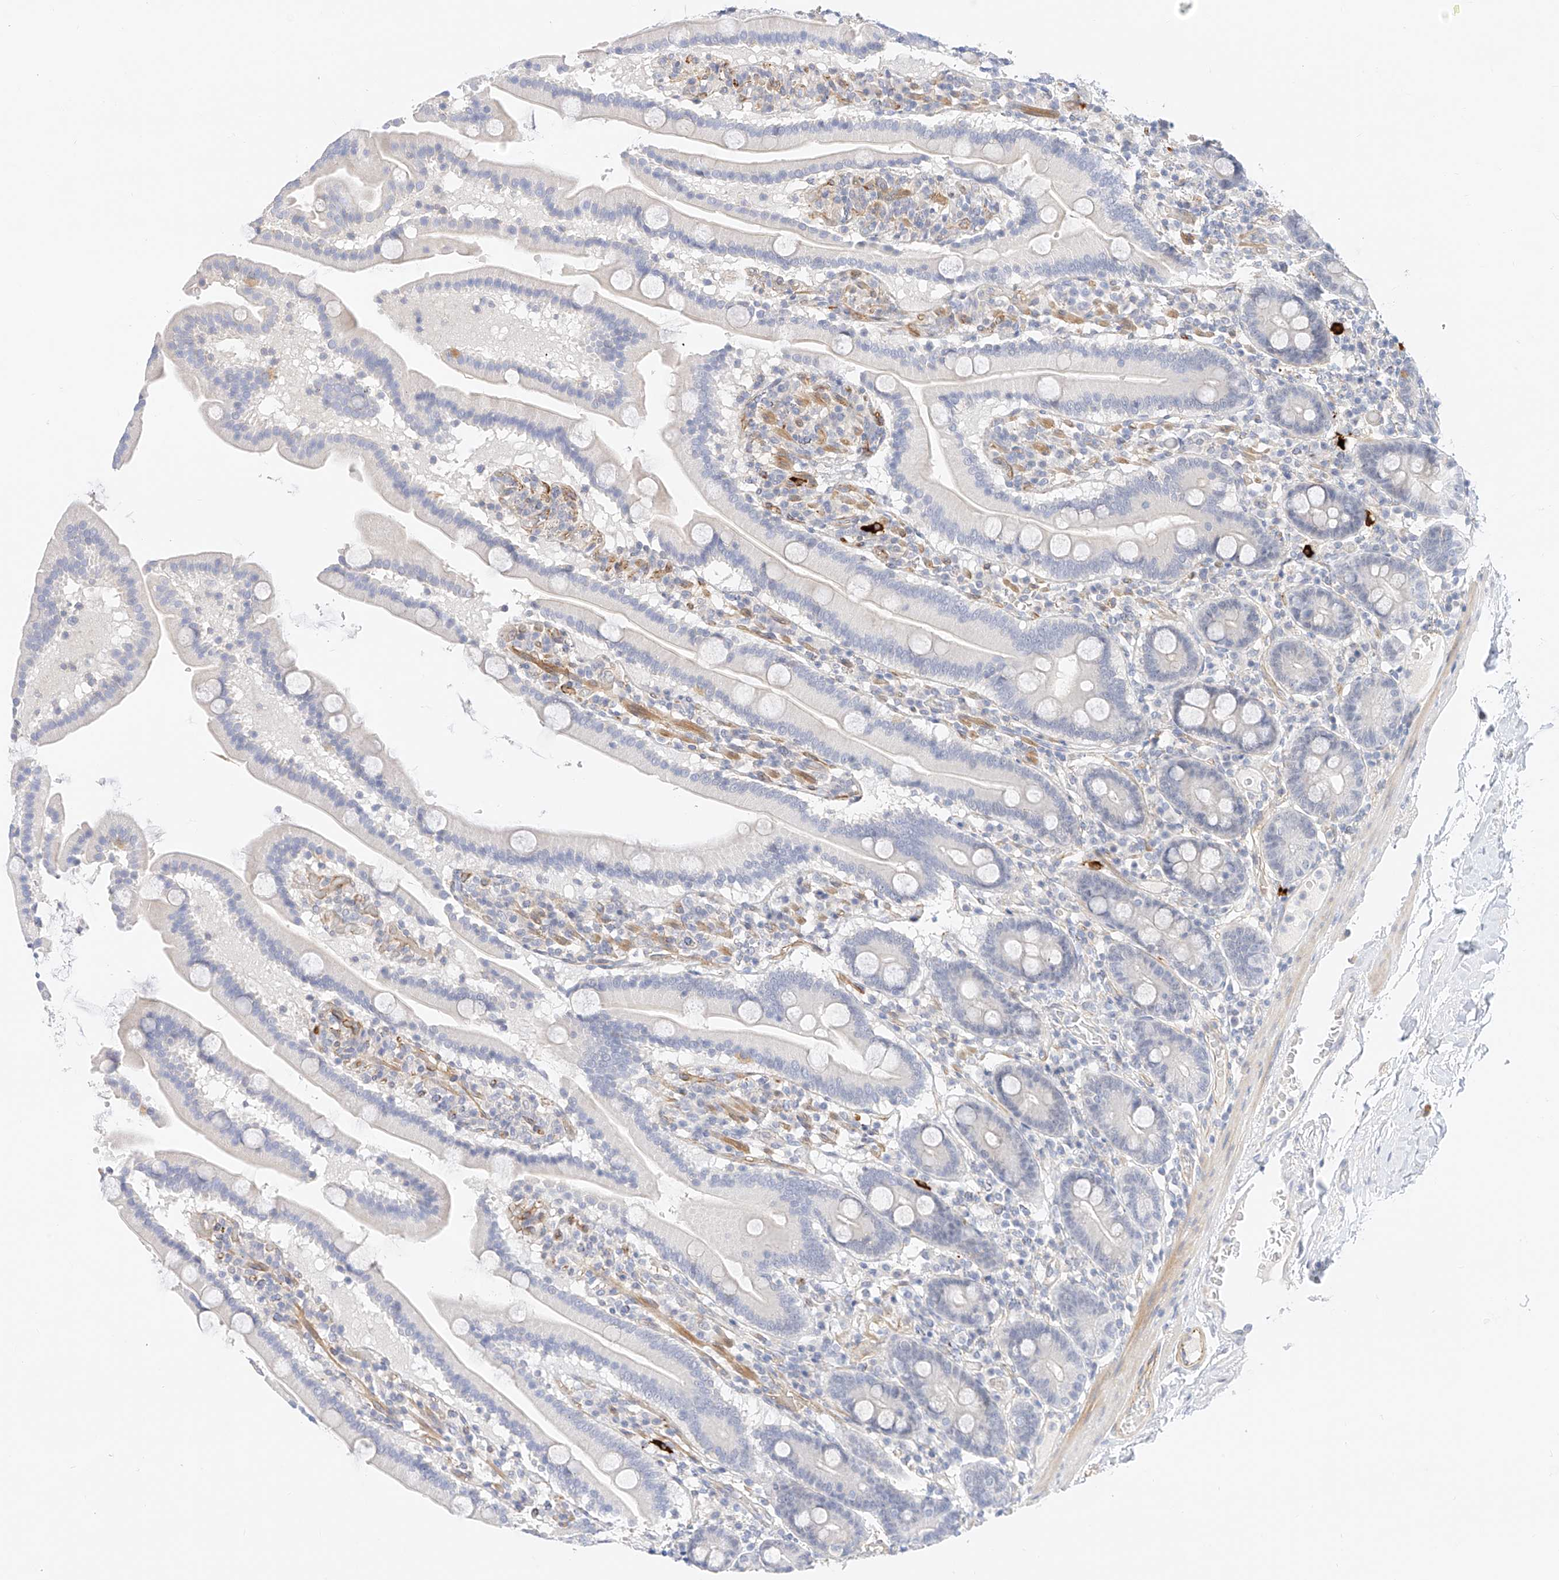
{"staining": {"intensity": "negative", "quantity": "none", "location": "none"}, "tissue": "duodenum", "cell_type": "Glandular cells", "image_type": "normal", "snomed": [{"axis": "morphology", "description": "Normal tissue, NOS"}, {"axis": "topography", "description": "Duodenum"}], "caption": "IHC histopathology image of unremarkable duodenum: duodenum stained with DAB shows no significant protein expression in glandular cells.", "gene": "CDCP2", "patient": {"sex": "male", "age": 55}}